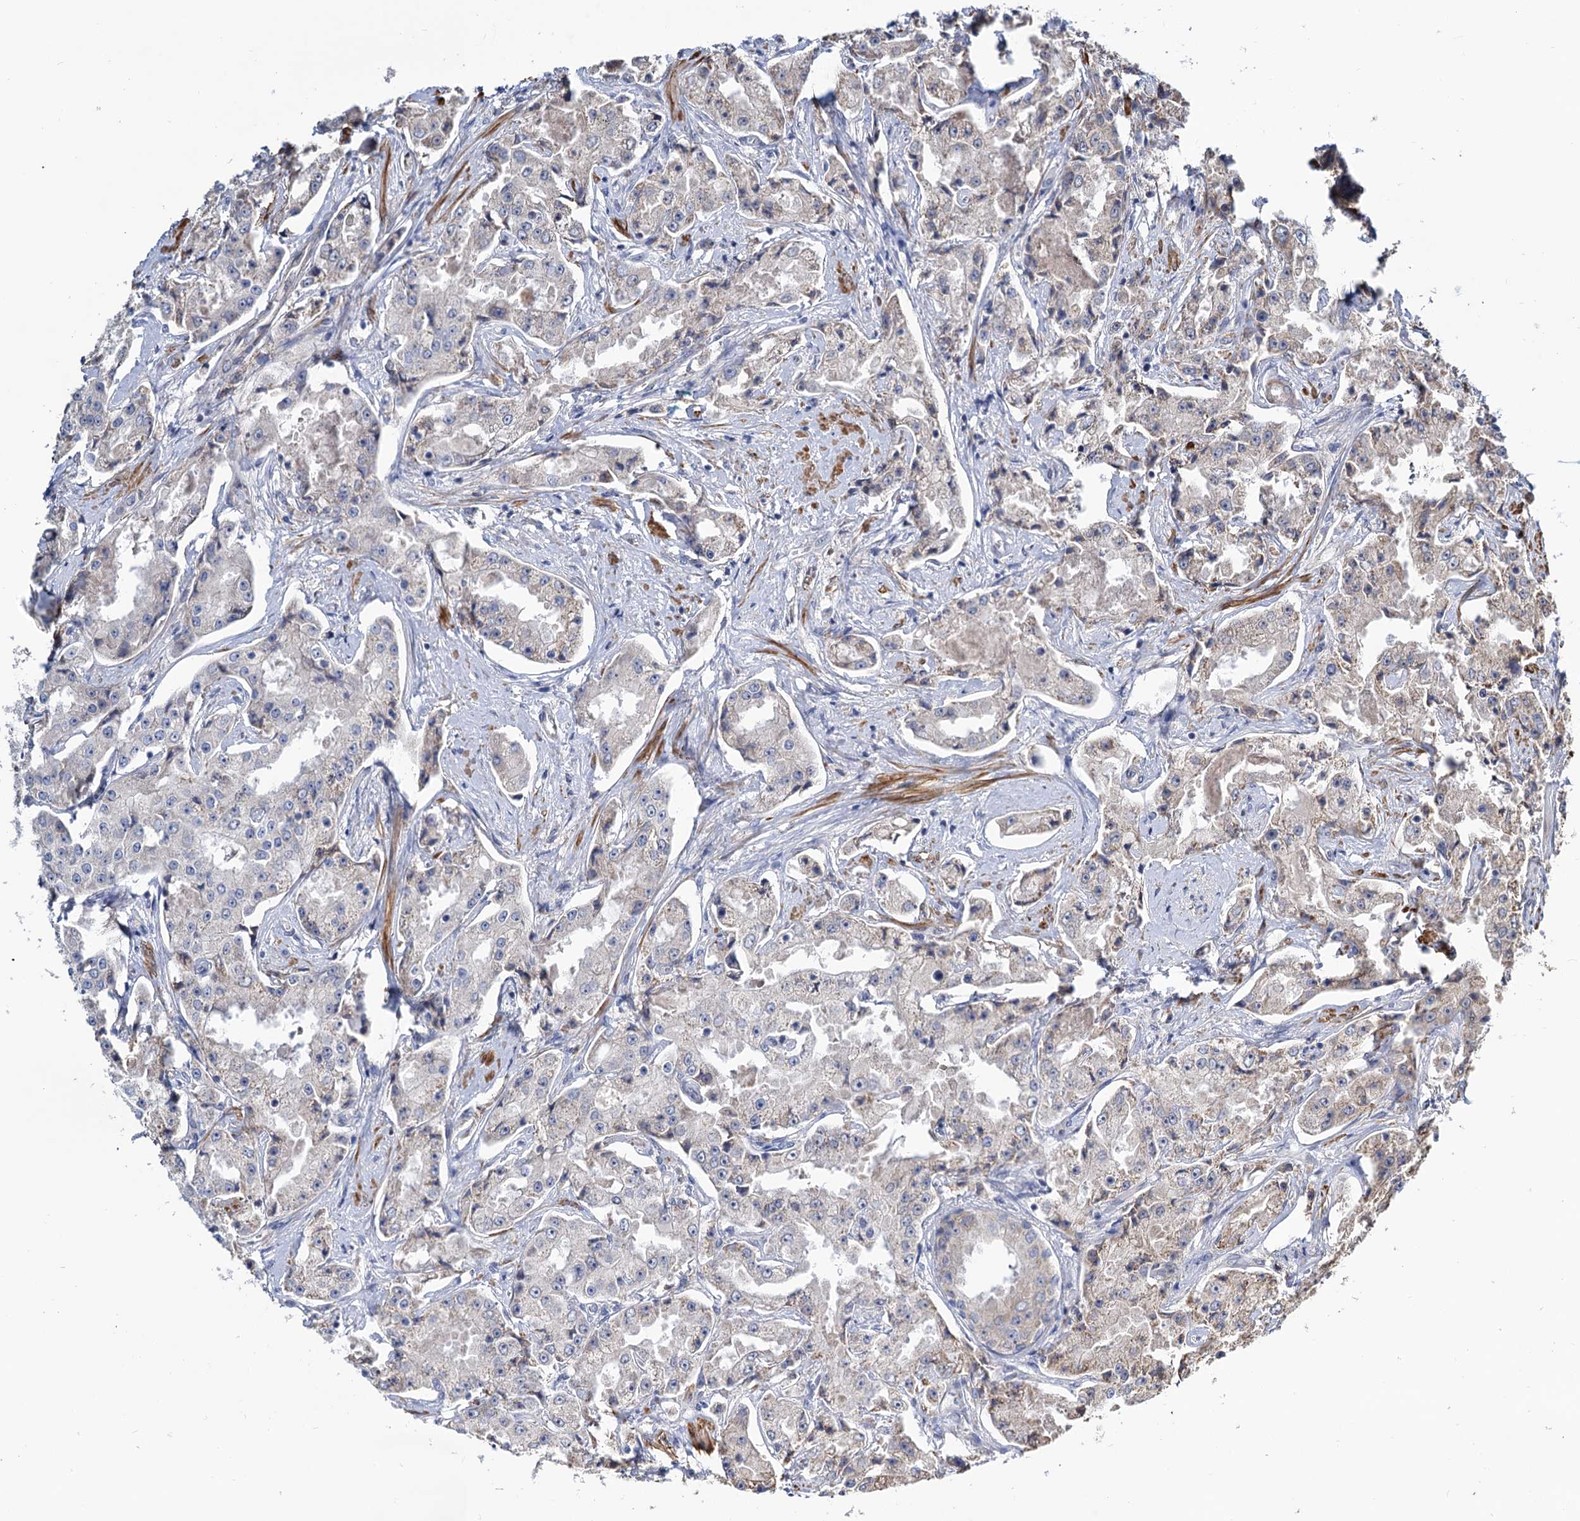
{"staining": {"intensity": "weak", "quantity": "<25%", "location": "cytoplasmic/membranous"}, "tissue": "prostate cancer", "cell_type": "Tumor cells", "image_type": "cancer", "snomed": [{"axis": "morphology", "description": "Adenocarcinoma, High grade"}, {"axis": "topography", "description": "Prostate"}], "caption": "High-grade adenocarcinoma (prostate) was stained to show a protein in brown. There is no significant staining in tumor cells. (DAB (3,3'-diaminobenzidine) immunohistochemistry, high magnification).", "gene": "ALKBH7", "patient": {"sex": "male", "age": 73}}